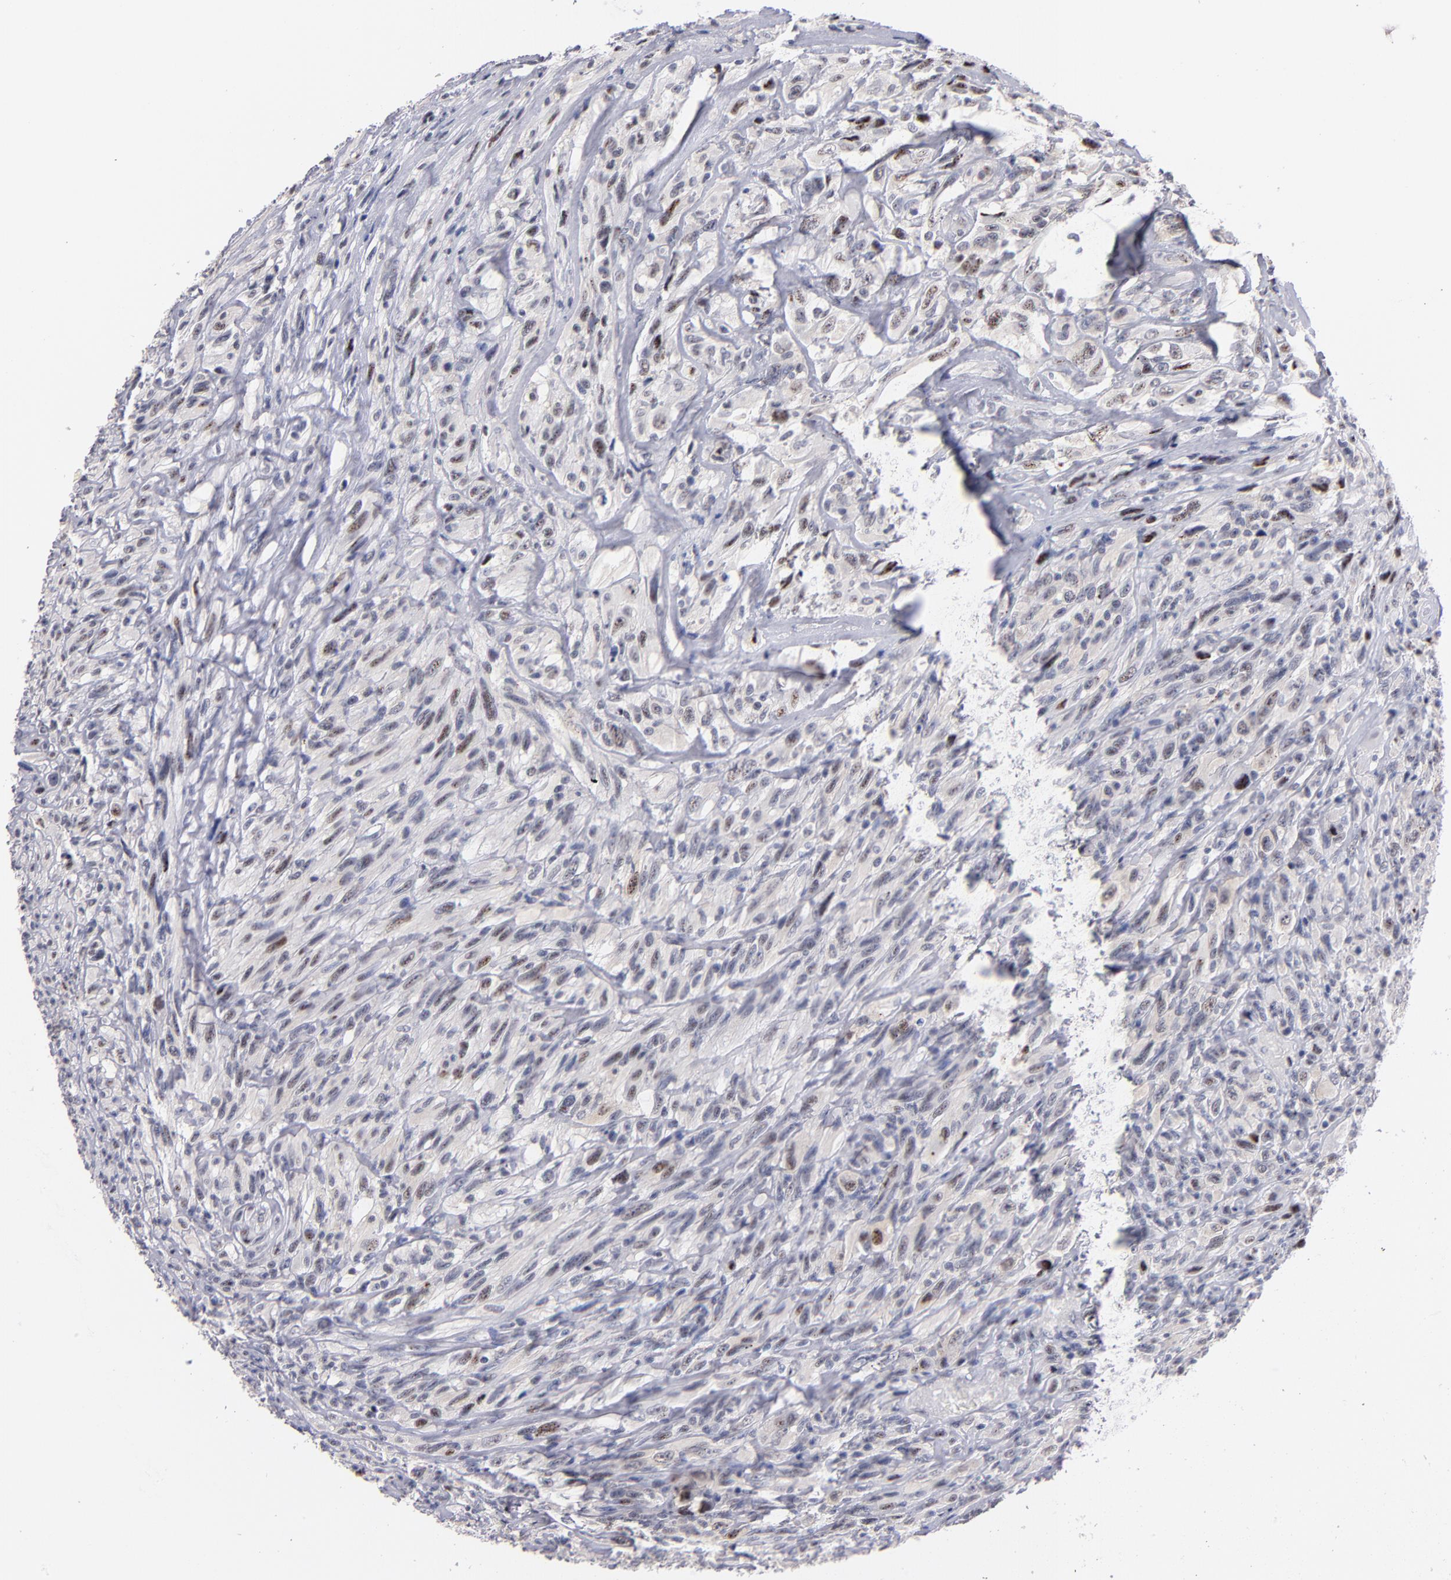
{"staining": {"intensity": "moderate", "quantity": "<25%", "location": "nuclear"}, "tissue": "glioma", "cell_type": "Tumor cells", "image_type": "cancer", "snomed": [{"axis": "morphology", "description": "Glioma, malignant, High grade"}, {"axis": "topography", "description": "Brain"}], "caption": "Brown immunohistochemical staining in human malignant glioma (high-grade) reveals moderate nuclear positivity in about <25% of tumor cells.", "gene": "RAF1", "patient": {"sex": "male", "age": 48}}